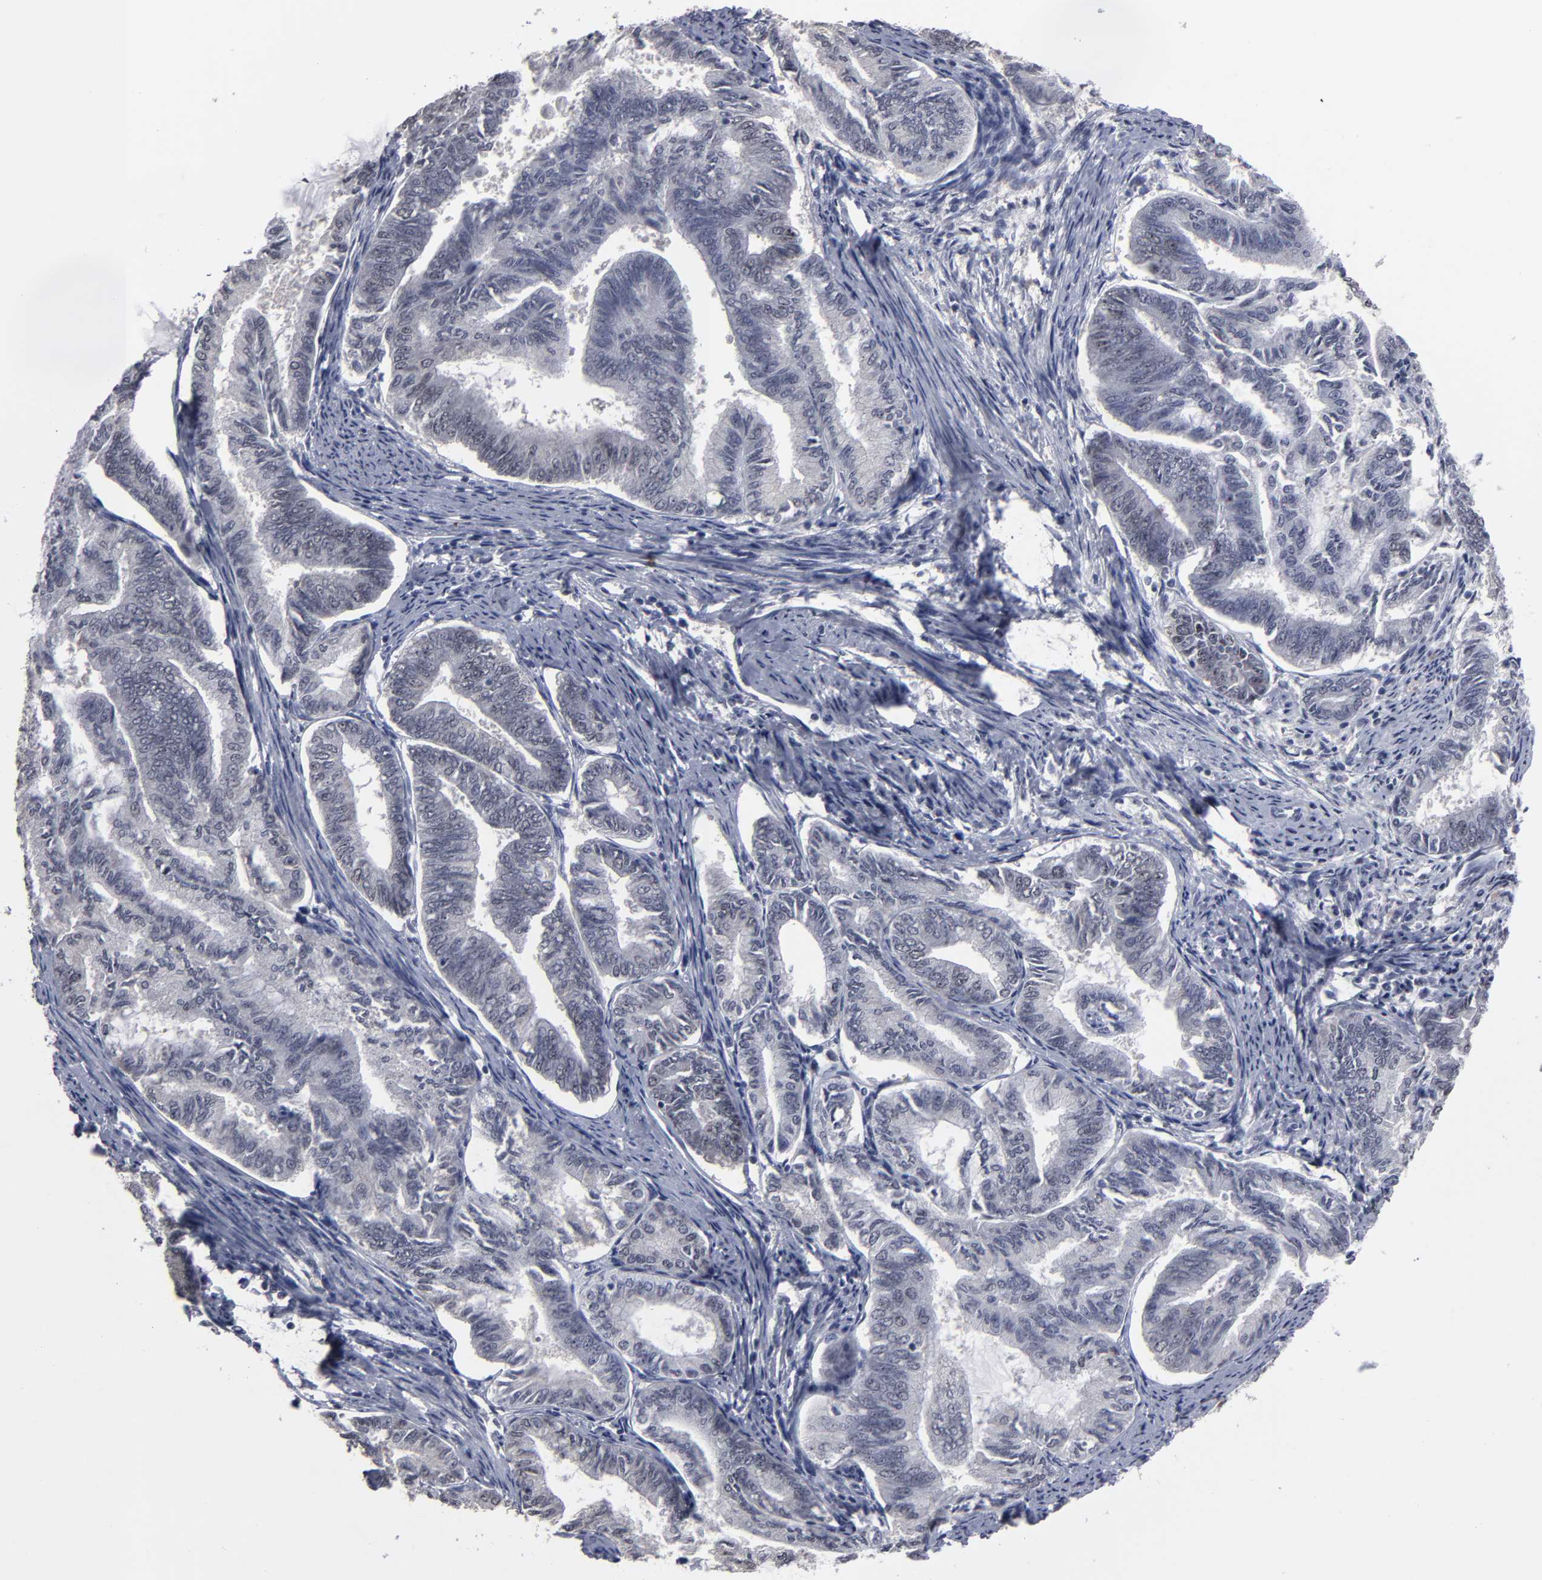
{"staining": {"intensity": "negative", "quantity": "none", "location": "none"}, "tissue": "endometrial cancer", "cell_type": "Tumor cells", "image_type": "cancer", "snomed": [{"axis": "morphology", "description": "Adenocarcinoma, NOS"}, {"axis": "topography", "description": "Endometrium"}], "caption": "Immunohistochemistry histopathology image of adenocarcinoma (endometrial) stained for a protein (brown), which reveals no expression in tumor cells.", "gene": "SSRP1", "patient": {"sex": "female", "age": 86}}